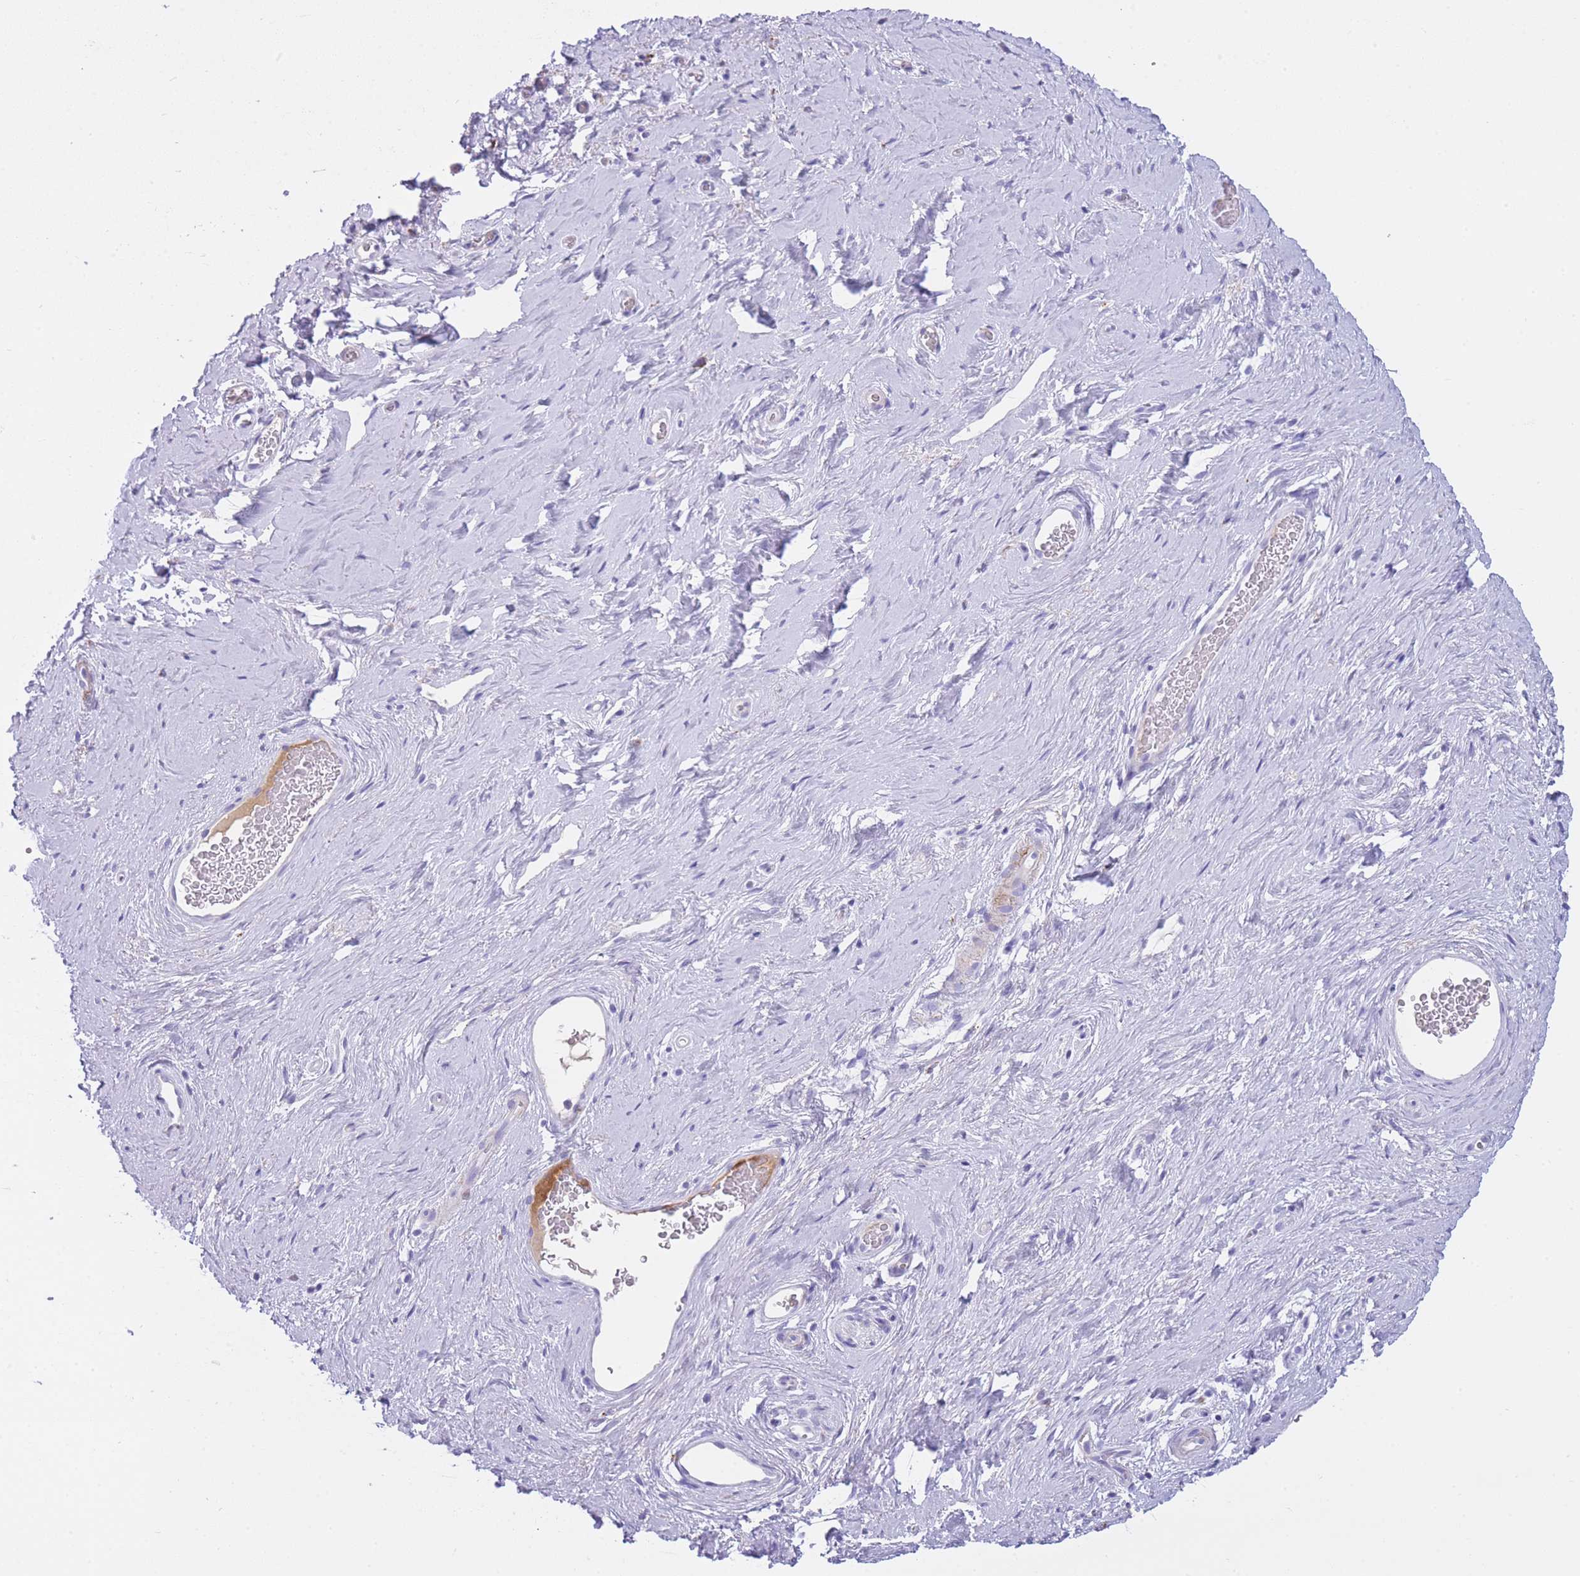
{"staining": {"intensity": "negative", "quantity": "none", "location": "none"}, "tissue": "adipose tissue", "cell_type": "Adipocytes", "image_type": "normal", "snomed": [{"axis": "morphology", "description": "Normal tissue, NOS"}, {"axis": "morphology", "description": "Adenocarcinoma, NOS"}, {"axis": "topography", "description": "Rectum"}, {"axis": "topography", "description": "Vagina"}, {"axis": "topography", "description": "Peripheral nerve tissue"}], "caption": "Adipocytes show no significant positivity in normal adipose tissue. (Stains: DAB immunohistochemistry (IHC) with hematoxylin counter stain, Microscopy: brightfield microscopy at high magnification).", "gene": "PLBD1", "patient": {"sex": "female", "age": 71}}